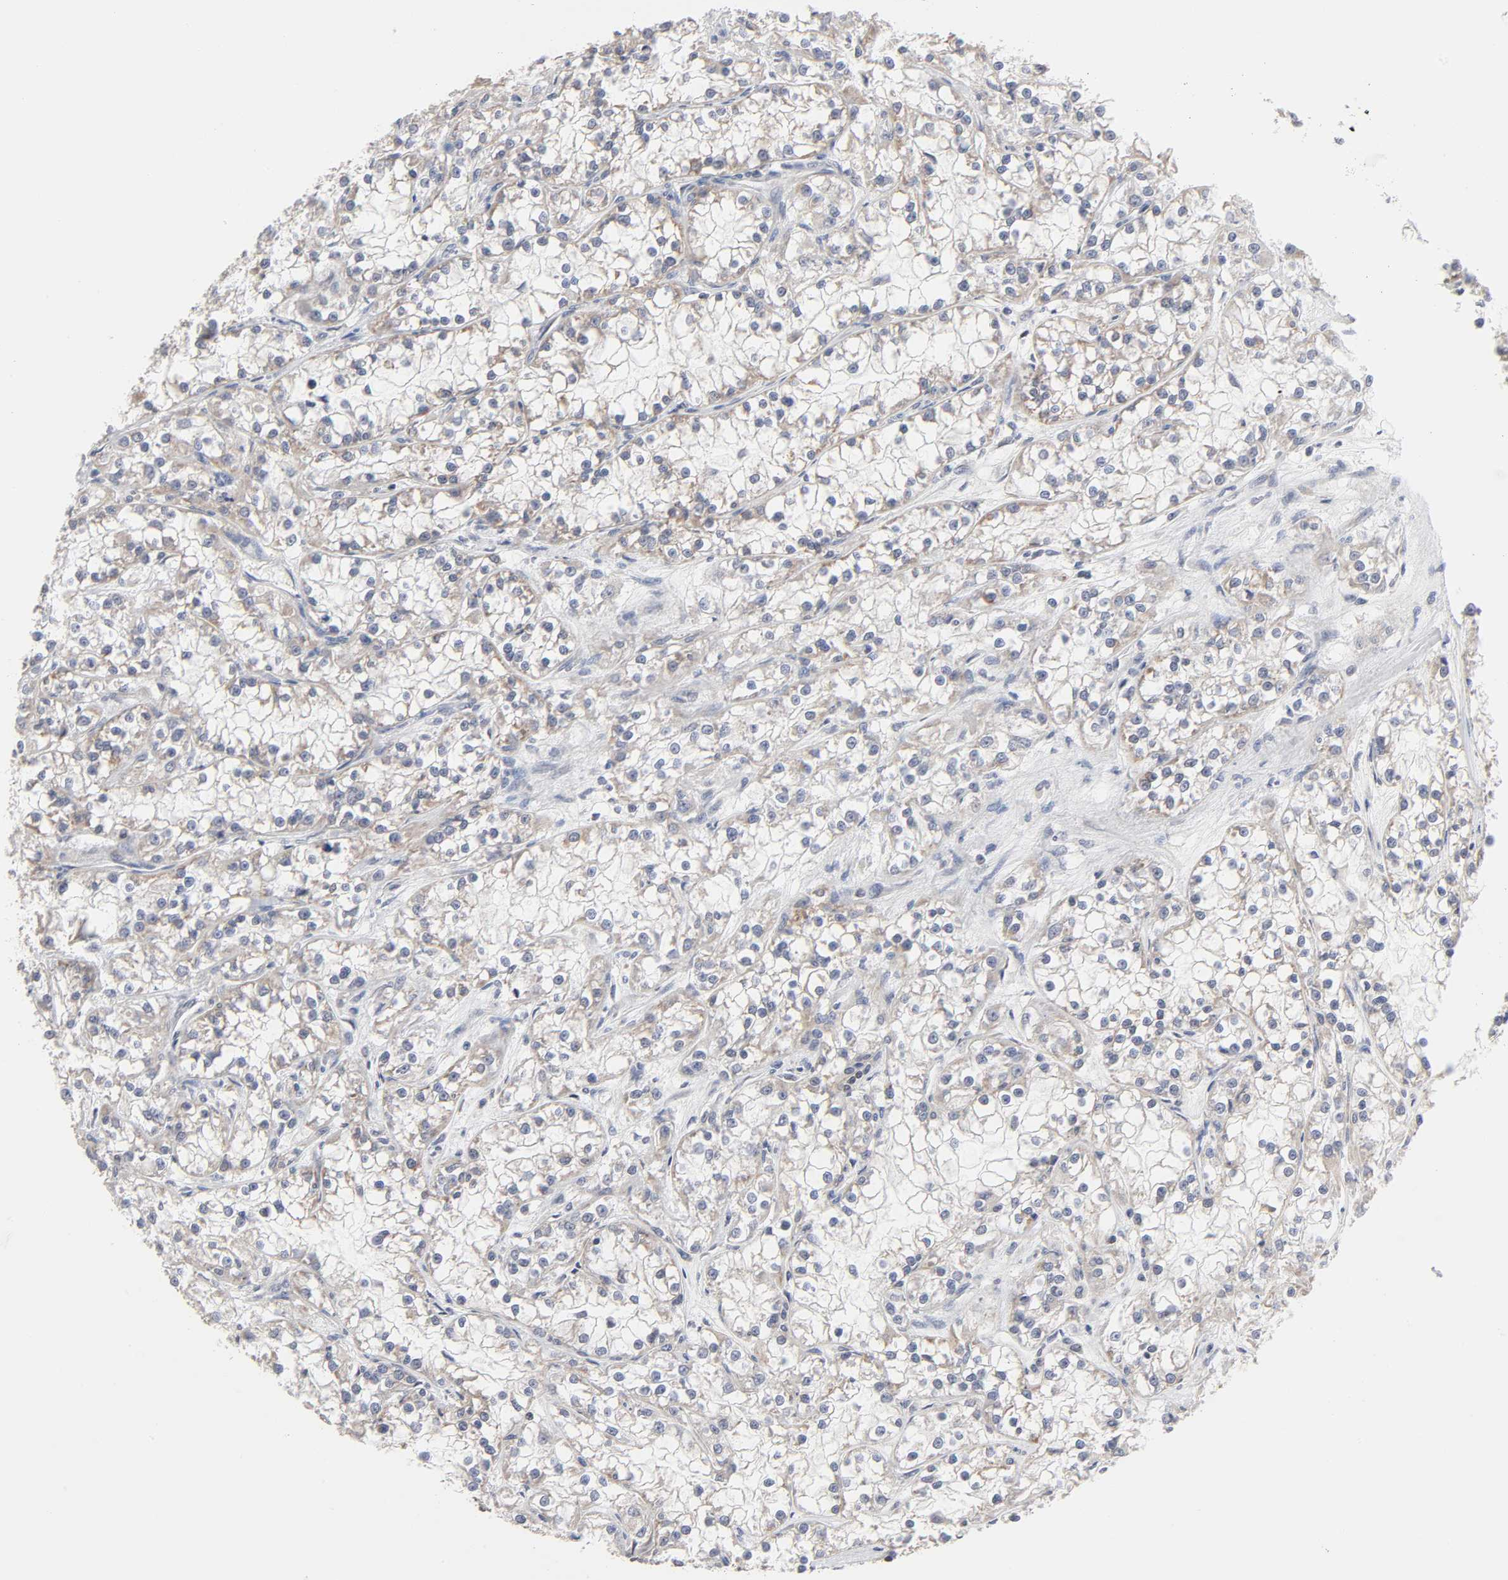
{"staining": {"intensity": "moderate", "quantity": "25%-75%", "location": "cytoplasmic/membranous"}, "tissue": "renal cancer", "cell_type": "Tumor cells", "image_type": "cancer", "snomed": [{"axis": "morphology", "description": "Adenocarcinoma, NOS"}, {"axis": "topography", "description": "Kidney"}], "caption": "Protein analysis of renal cancer tissue demonstrates moderate cytoplasmic/membranous expression in approximately 25%-75% of tumor cells.", "gene": "AUH", "patient": {"sex": "female", "age": 52}}